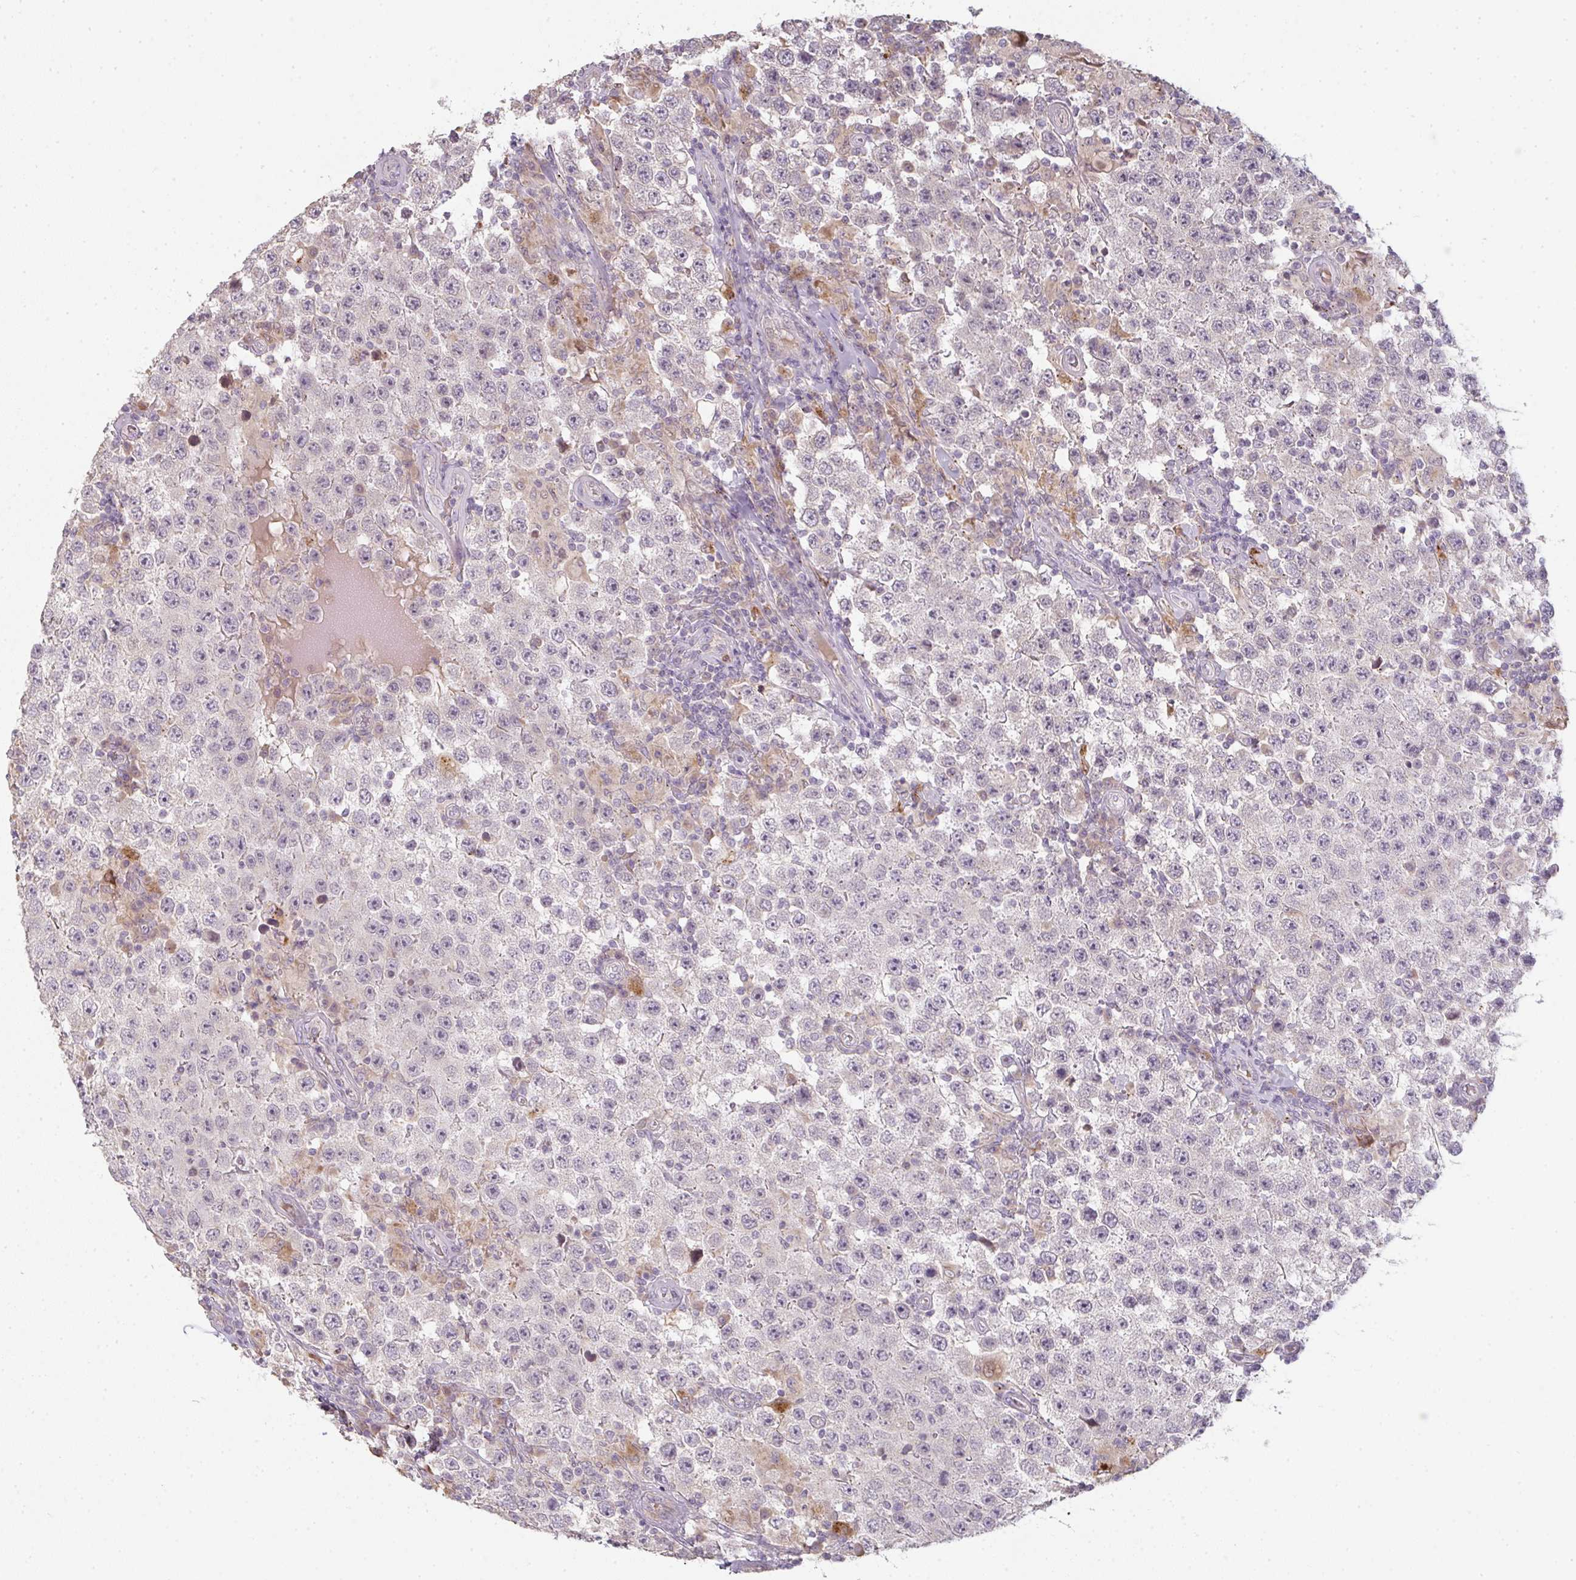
{"staining": {"intensity": "negative", "quantity": "none", "location": "none"}, "tissue": "testis cancer", "cell_type": "Tumor cells", "image_type": "cancer", "snomed": [{"axis": "morphology", "description": "Normal tissue, NOS"}, {"axis": "morphology", "description": "Urothelial carcinoma, High grade"}, {"axis": "morphology", "description": "Seminoma, NOS"}, {"axis": "morphology", "description": "Carcinoma, Embryonal, NOS"}, {"axis": "topography", "description": "Urinary bladder"}, {"axis": "topography", "description": "Testis"}], "caption": "IHC of human embryonal carcinoma (testis) shows no expression in tumor cells.", "gene": "TMEM237", "patient": {"sex": "male", "age": 41}}